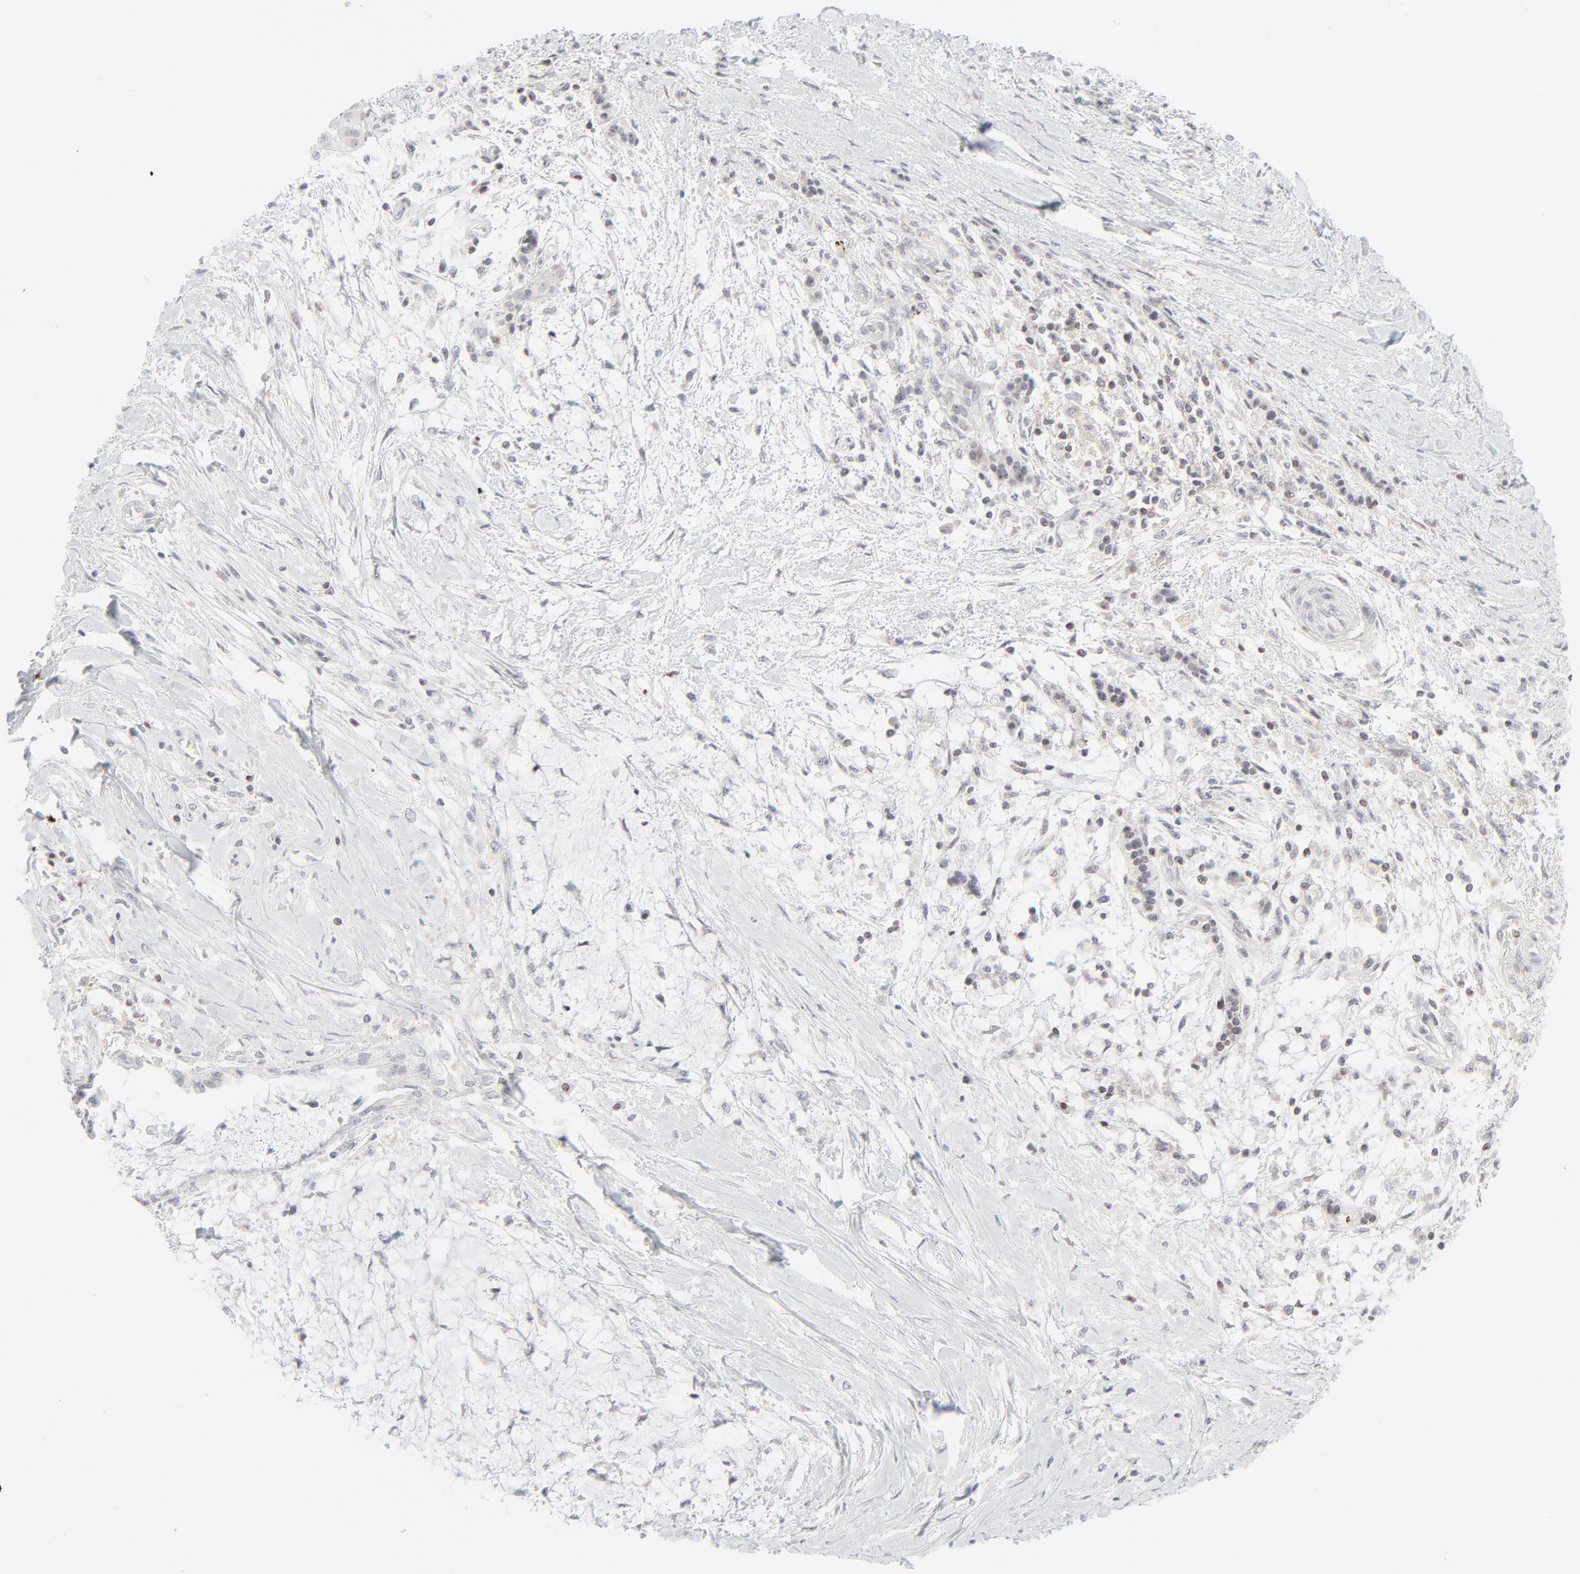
{"staining": {"intensity": "strong", "quantity": ">75%", "location": "cytoplasmic/membranous"}, "tissue": "pancreatic cancer", "cell_type": "Tumor cells", "image_type": "cancer", "snomed": [{"axis": "morphology", "description": "Adenocarcinoma, NOS"}, {"axis": "topography", "description": "Pancreas"}], "caption": "IHC staining of pancreatic cancer (adenocarcinoma), which exhibits high levels of strong cytoplasmic/membranous staining in approximately >75% of tumor cells indicating strong cytoplasmic/membranous protein expression. The staining was performed using DAB (brown) for protein detection and nuclei were counterstained in hematoxylin (blue).", "gene": "PRKCB", "patient": {"sex": "female", "age": 64}}